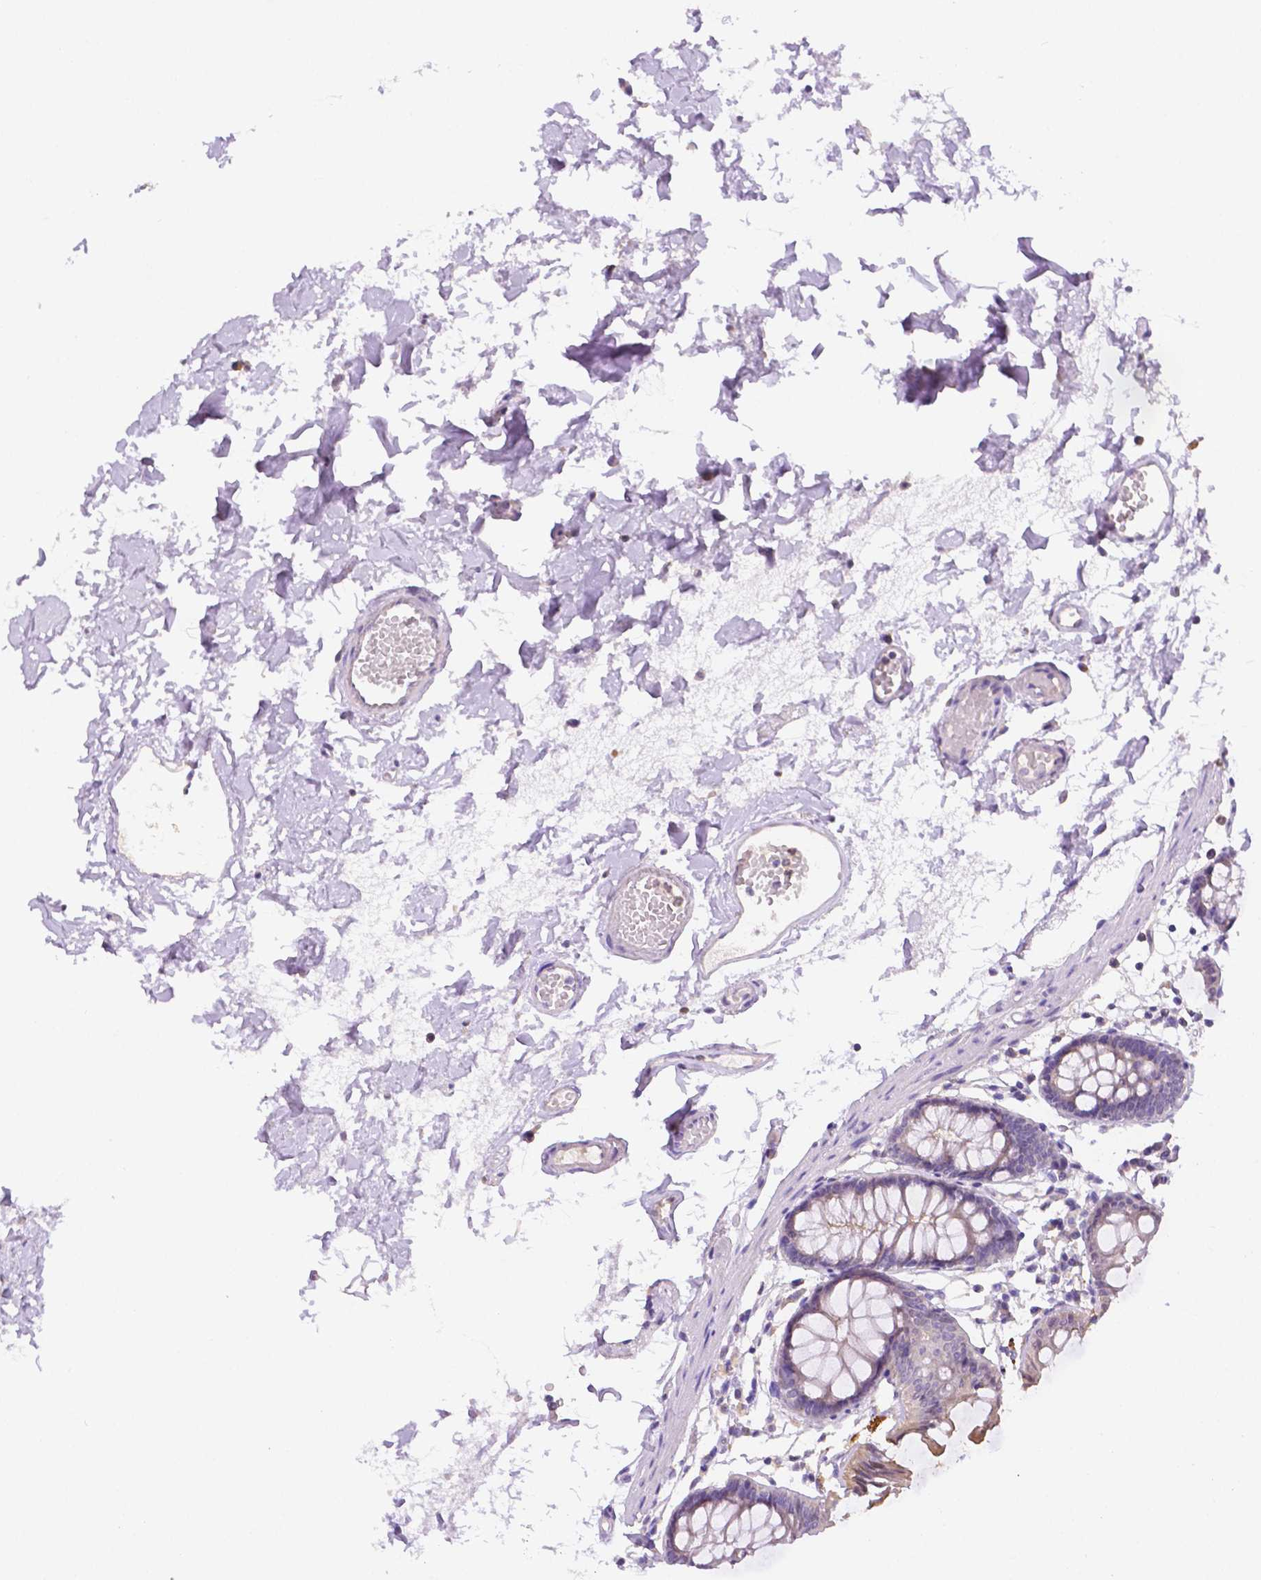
{"staining": {"intensity": "negative", "quantity": "none", "location": "none"}, "tissue": "colon", "cell_type": "Endothelial cells", "image_type": "normal", "snomed": [{"axis": "morphology", "description": "Normal tissue, NOS"}, {"axis": "topography", "description": "Colon"}], "caption": "The photomicrograph demonstrates no significant expression in endothelial cells of colon. (DAB immunohistochemistry (IHC) visualized using brightfield microscopy, high magnification).", "gene": "NXPH2", "patient": {"sex": "female", "age": 84}}